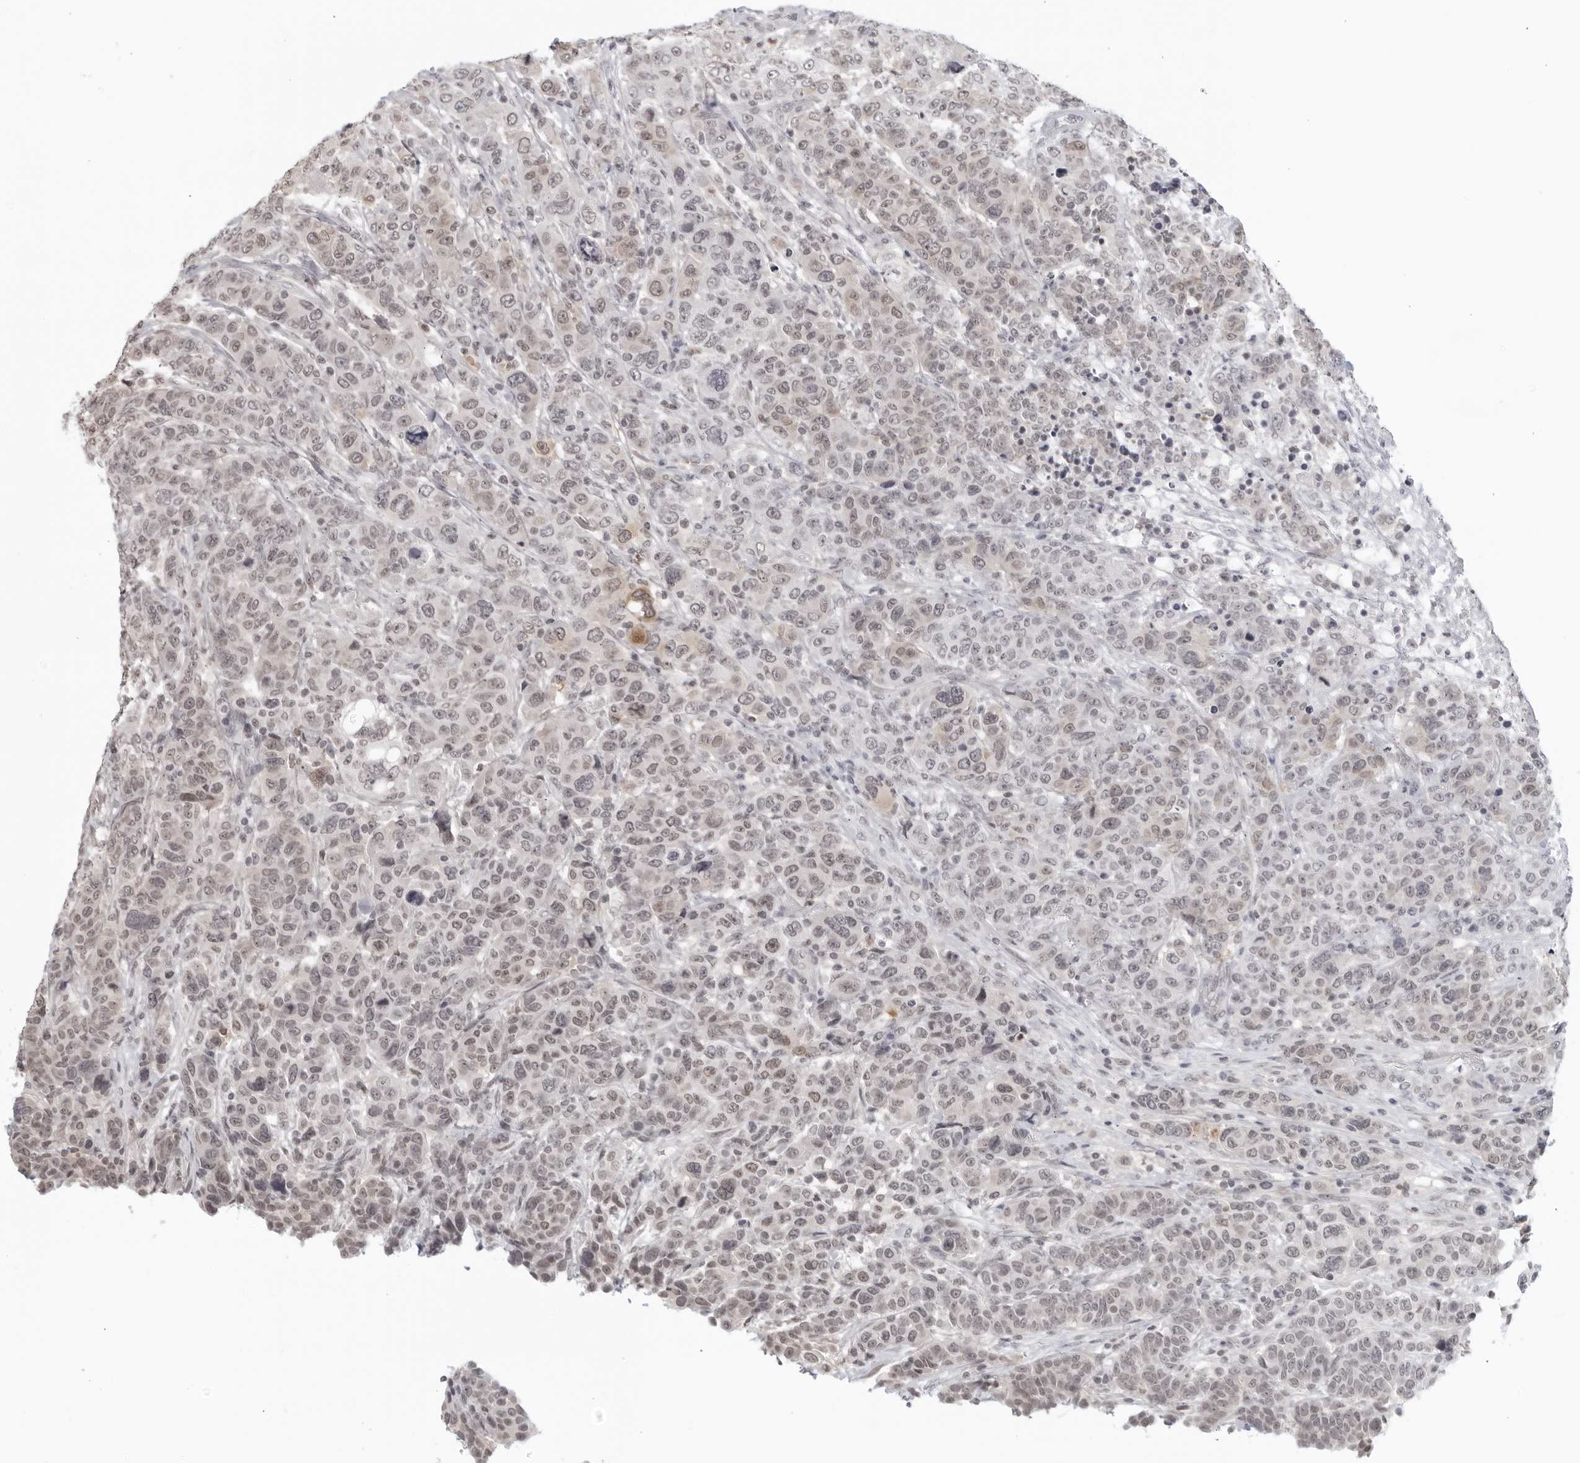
{"staining": {"intensity": "weak", "quantity": "25%-75%", "location": "nuclear"}, "tissue": "breast cancer", "cell_type": "Tumor cells", "image_type": "cancer", "snomed": [{"axis": "morphology", "description": "Duct carcinoma"}, {"axis": "topography", "description": "Breast"}], "caption": "Protein expression by immunohistochemistry exhibits weak nuclear positivity in approximately 25%-75% of tumor cells in invasive ductal carcinoma (breast).", "gene": "RAB11FIP3", "patient": {"sex": "female", "age": 37}}